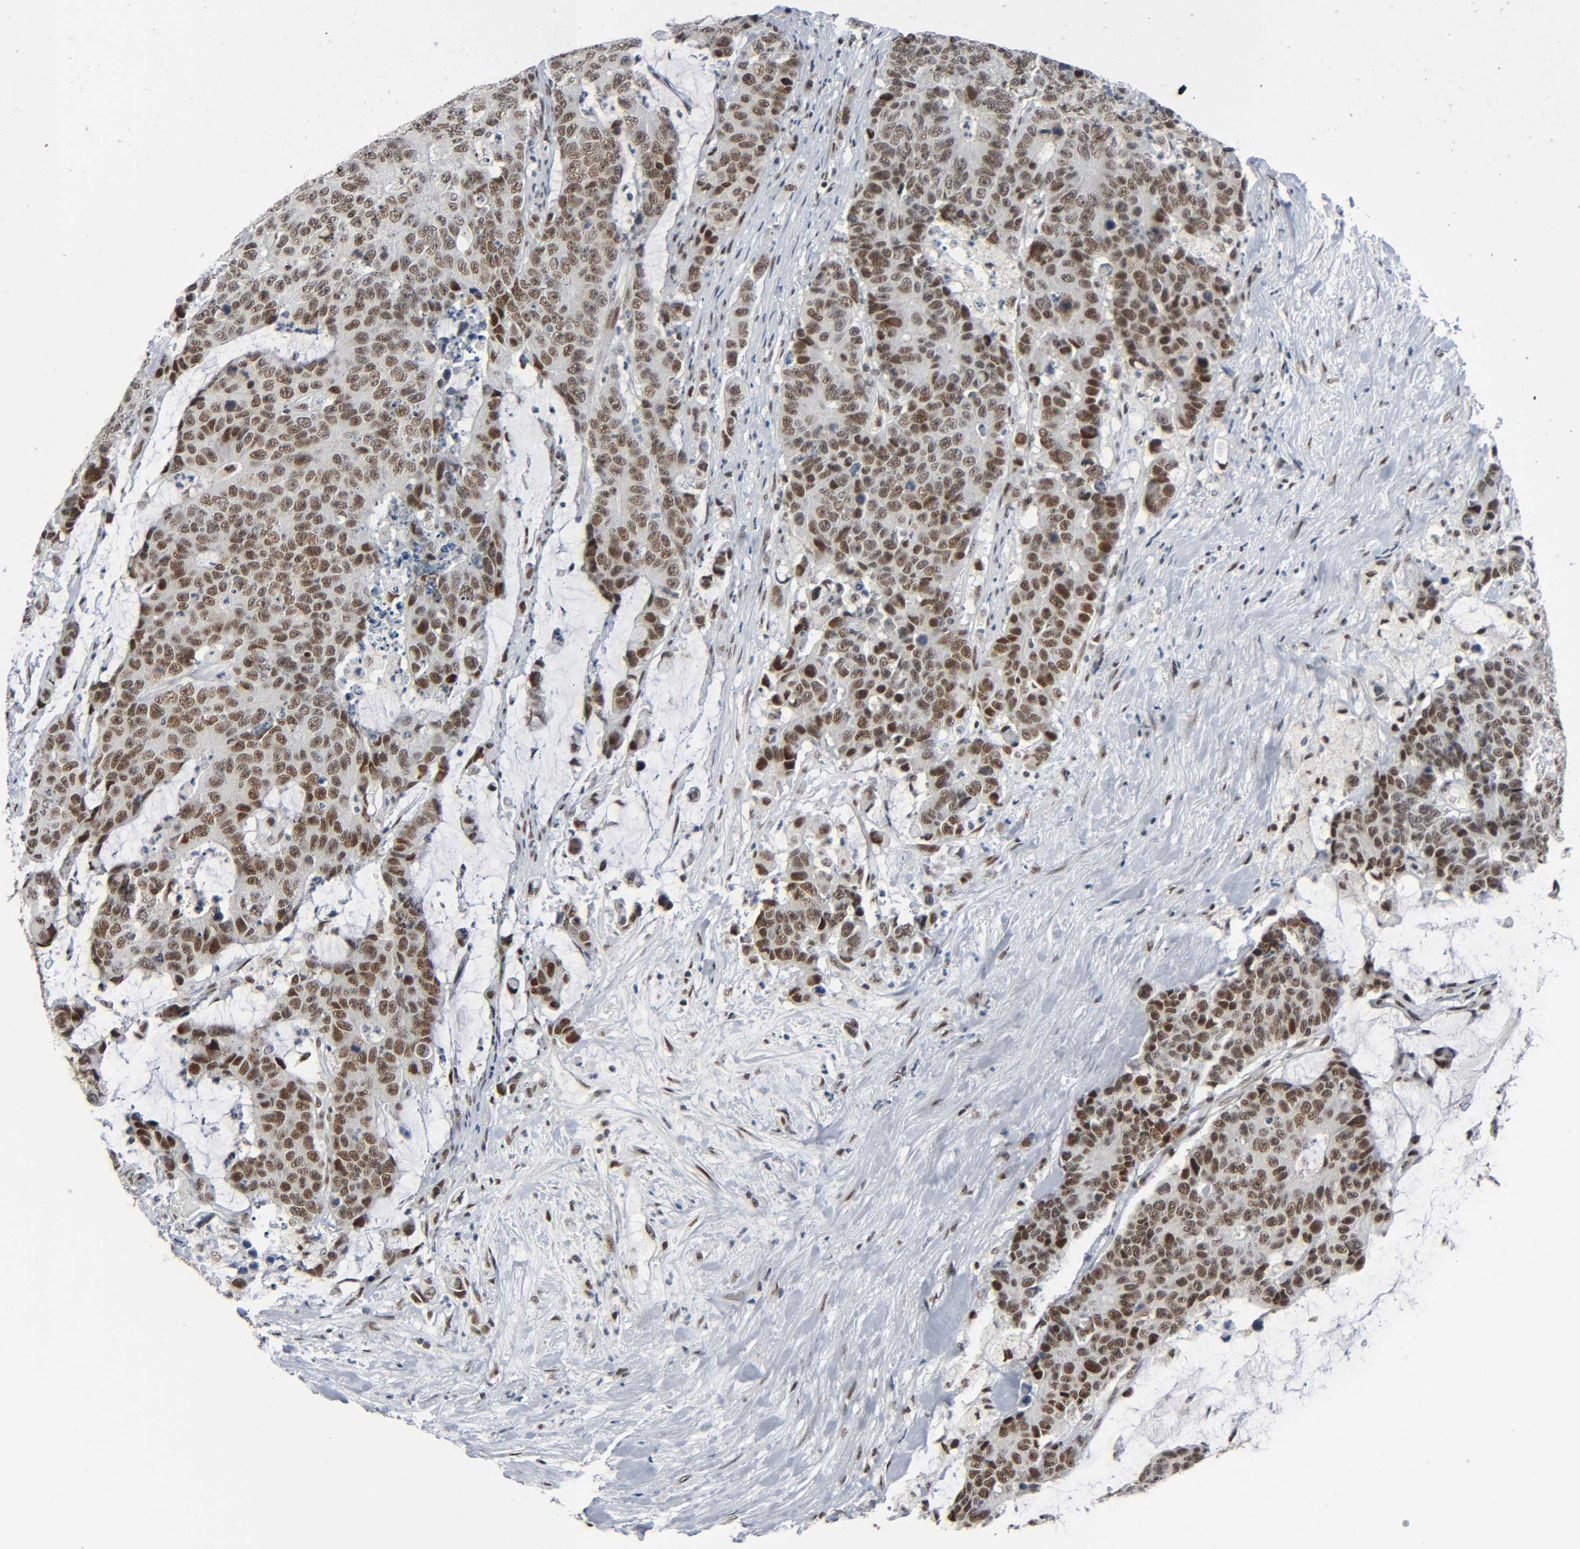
{"staining": {"intensity": "strong", "quantity": ">75%", "location": "nuclear"}, "tissue": "colorectal cancer", "cell_type": "Tumor cells", "image_type": "cancer", "snomed": [{"axis": "morphology", "description": "Adenocarcinoma, NOS"}, {"axis": "topography", "description": "Colon"}], "caption": "Colorectal cancer stained with DAB immunohistochemistry displays high levels of strong nuclear expression in about >75% of tumor cells.", "gene": "CDK9", "patient": {"sex": "female", "age": 86}}